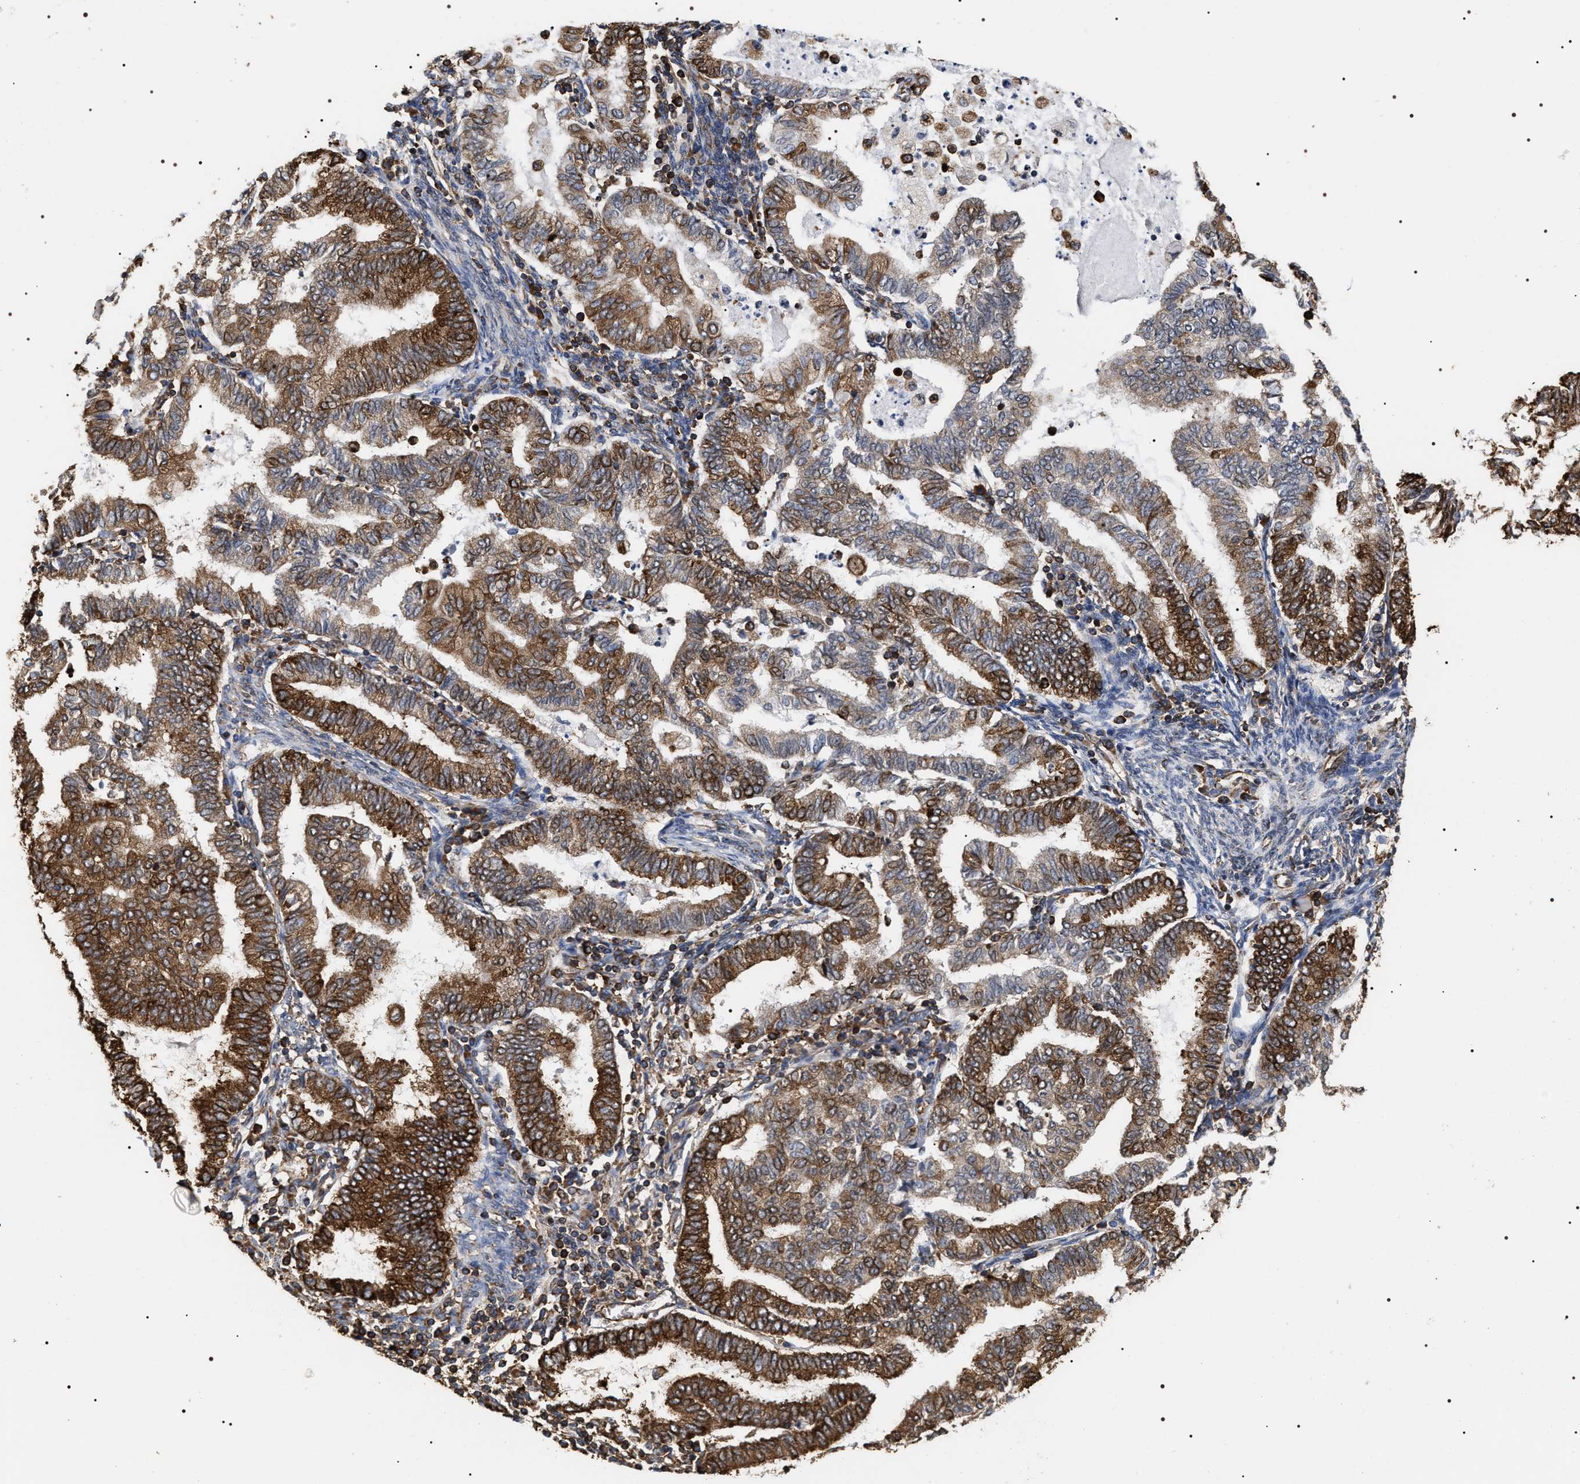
{"staining": {"intensity": "strong", "quantity": "25%-75%", "location": "cytoplasmic/membranous"}, "tissue": "endometrial cancer", "cell_type": "Tumor cells", "image_type": "cancer", "snomed": [{"axis": "morphology", "description": "Polyp, NOS"}, {"axis": "morphology", "description": "Adenocarcinoma, NOS"}, {"axis": "morphology", "description": "Adenoma, NOS"}, {"axis": "topography", "description": "Endometrium"}], "caption": "High-power microscopy captured an immunohistochemistry photomicrograph of endometrial cancer, revealing strong cytoplasmic/membranous expression in about 25%-75% of tumor cells.", "gene": "SERBP1", "patient": {"sex": "female", "age": 79}}